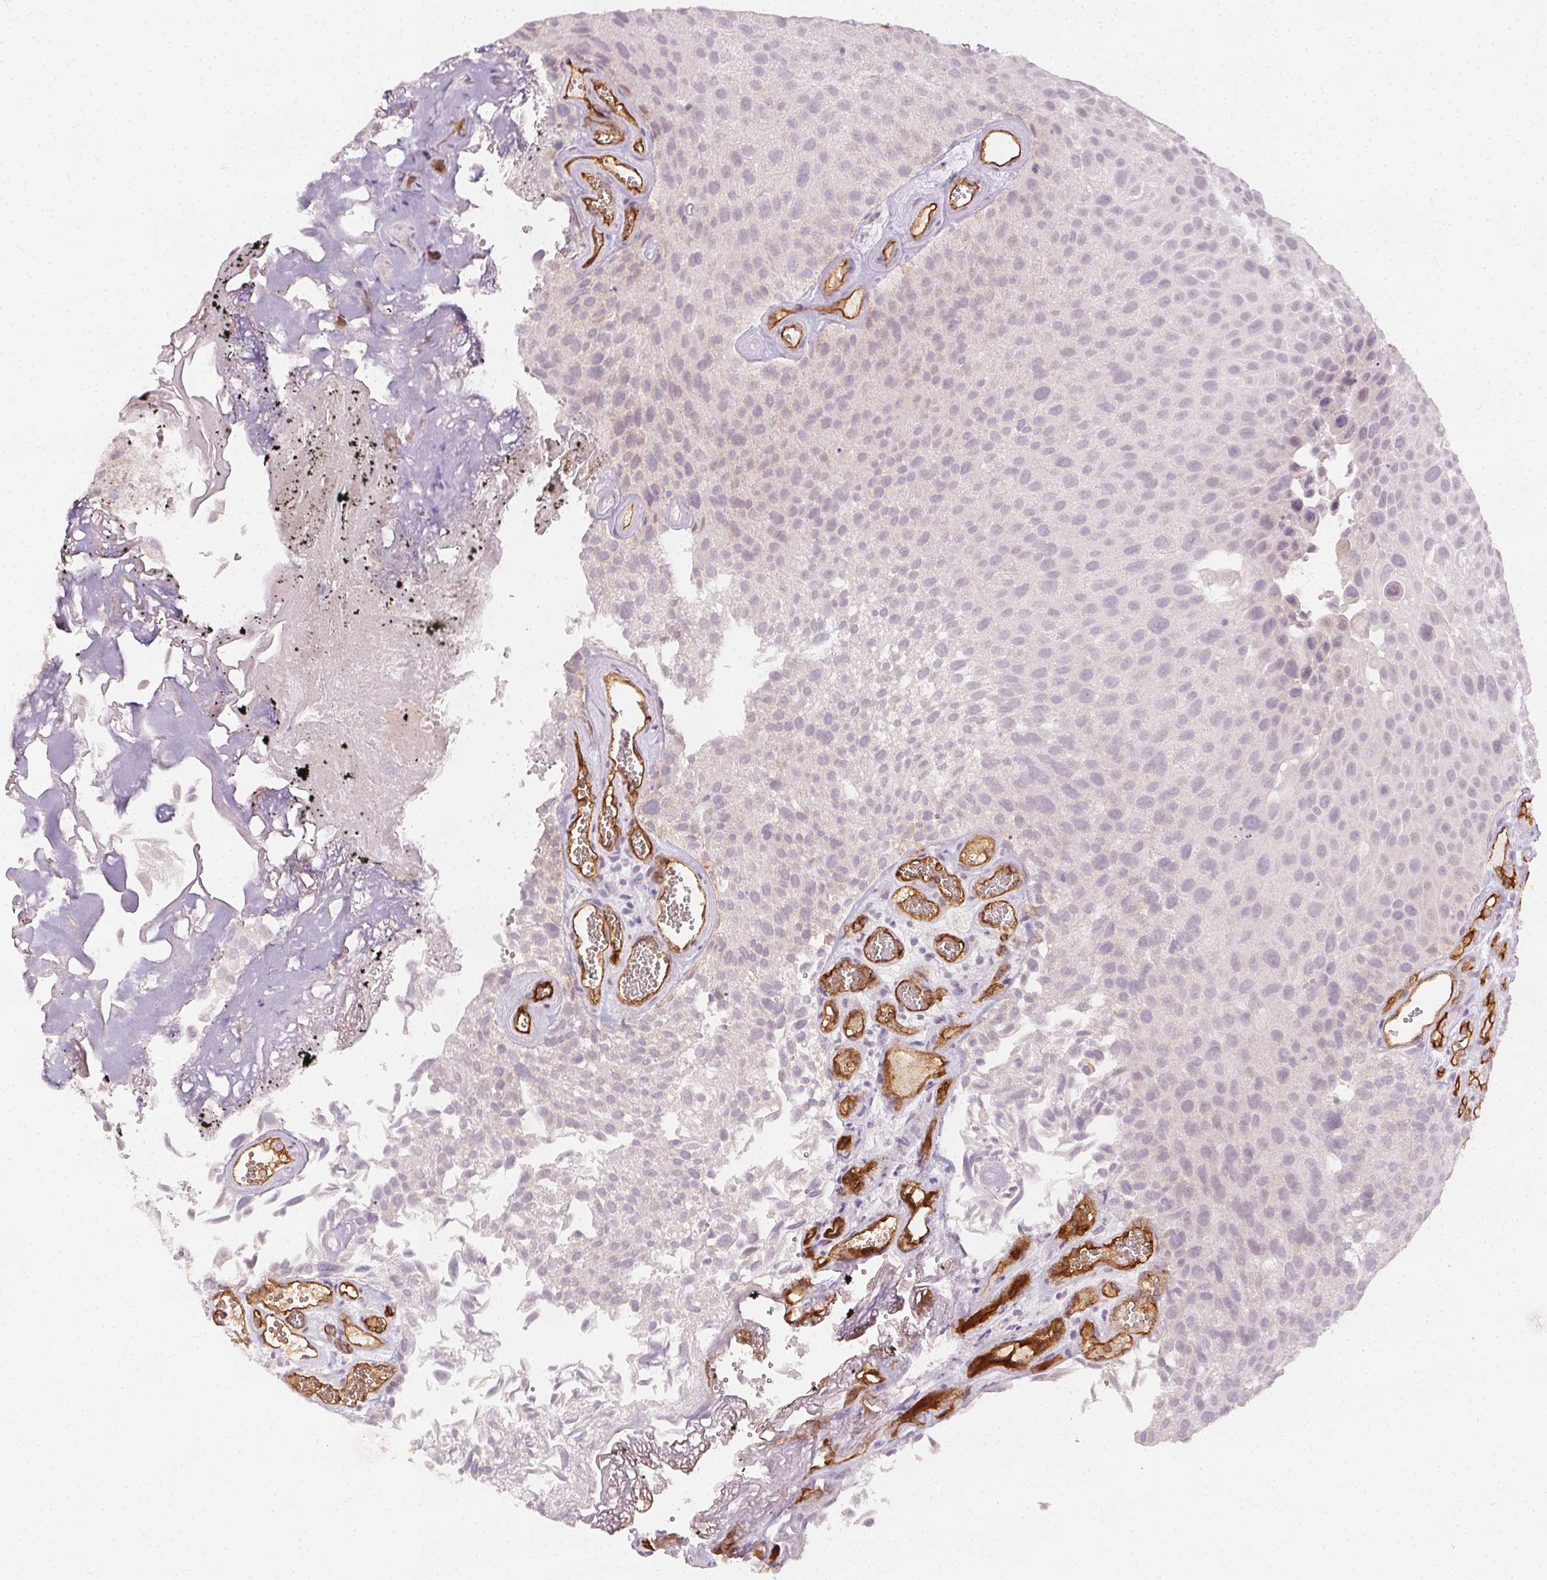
{"staining": {"intensity": "negative", "quantity": "none", "location": "none"}, "tissue": "urothelial cancer", "cell_type": "Tumor cells", "image_type": "cancer", "snomed": [{"axis": "morphology", "description": "Urothelial carcinoma, Low grade"}, {"axis": "topography", "description": "Urinary bladder"}], "caption": "Human low-grade urothelial carcinoma stained for a protein using IHC reveals no positivity in tumor cells.", "gene": "PODXL", "patient": {"sex": "male", "age": 72}}